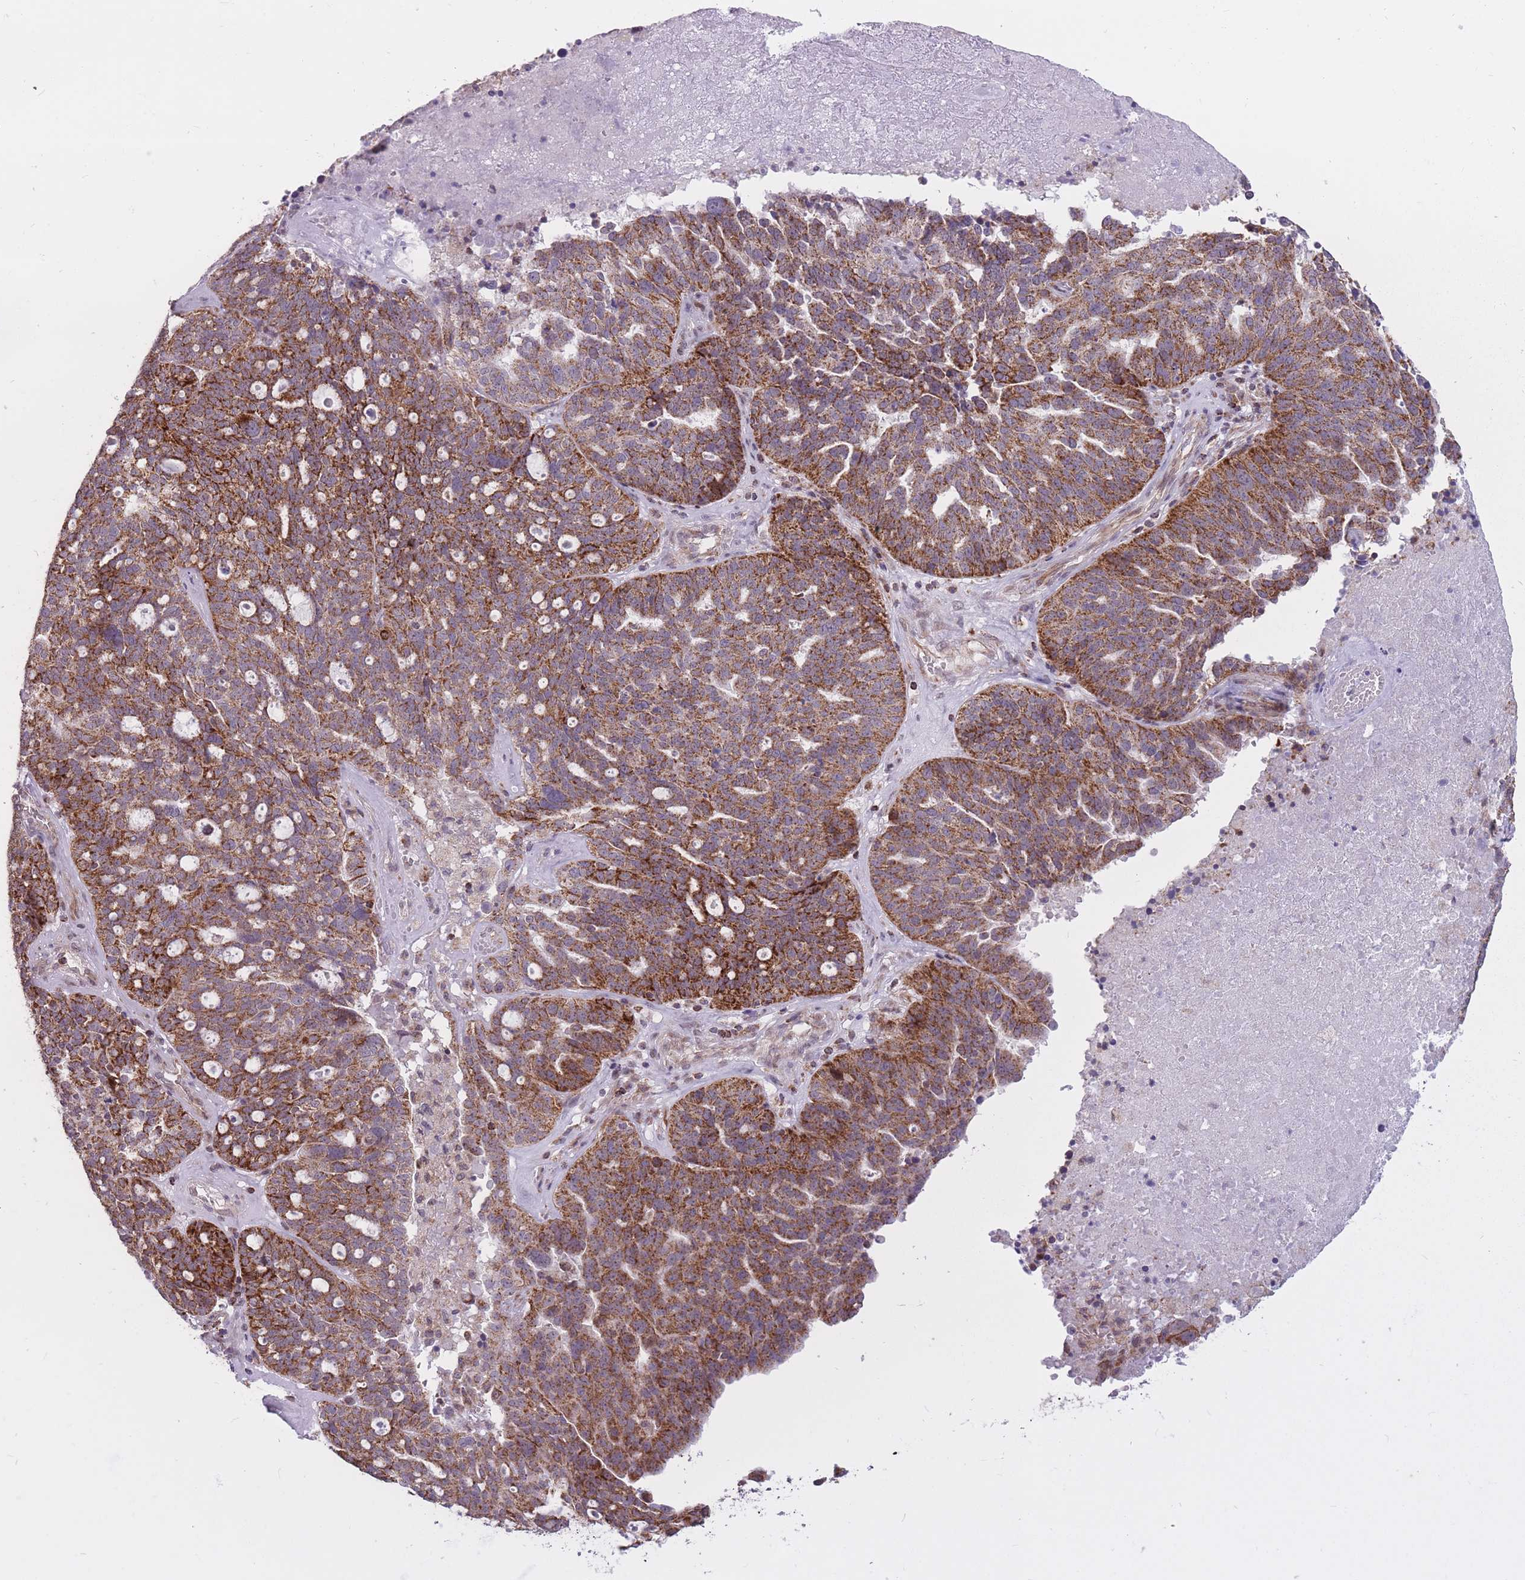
{"staining": {"intensity": "strong", "quantity": ">75%", "location": "cytoplasmic/membranous"}, "tissue": "ovarian cancer", "cell_type": "Tumor cells", "image_type": "cancer", "snomed": [{"axis": "morphology", "description": "Cystadenocarcinoma, serous, NOS"}, {"axis": "topography", "description": "Ovary"}], "caption": "Protein staining of ovarian serous cystadenocarcinoma tissue exhibits strong cytoplasmic/membranous positivity in approximately >75% of tumor cells.", "gene": "DPYSL4", "patient": {"sex": "female", "age": 59}}